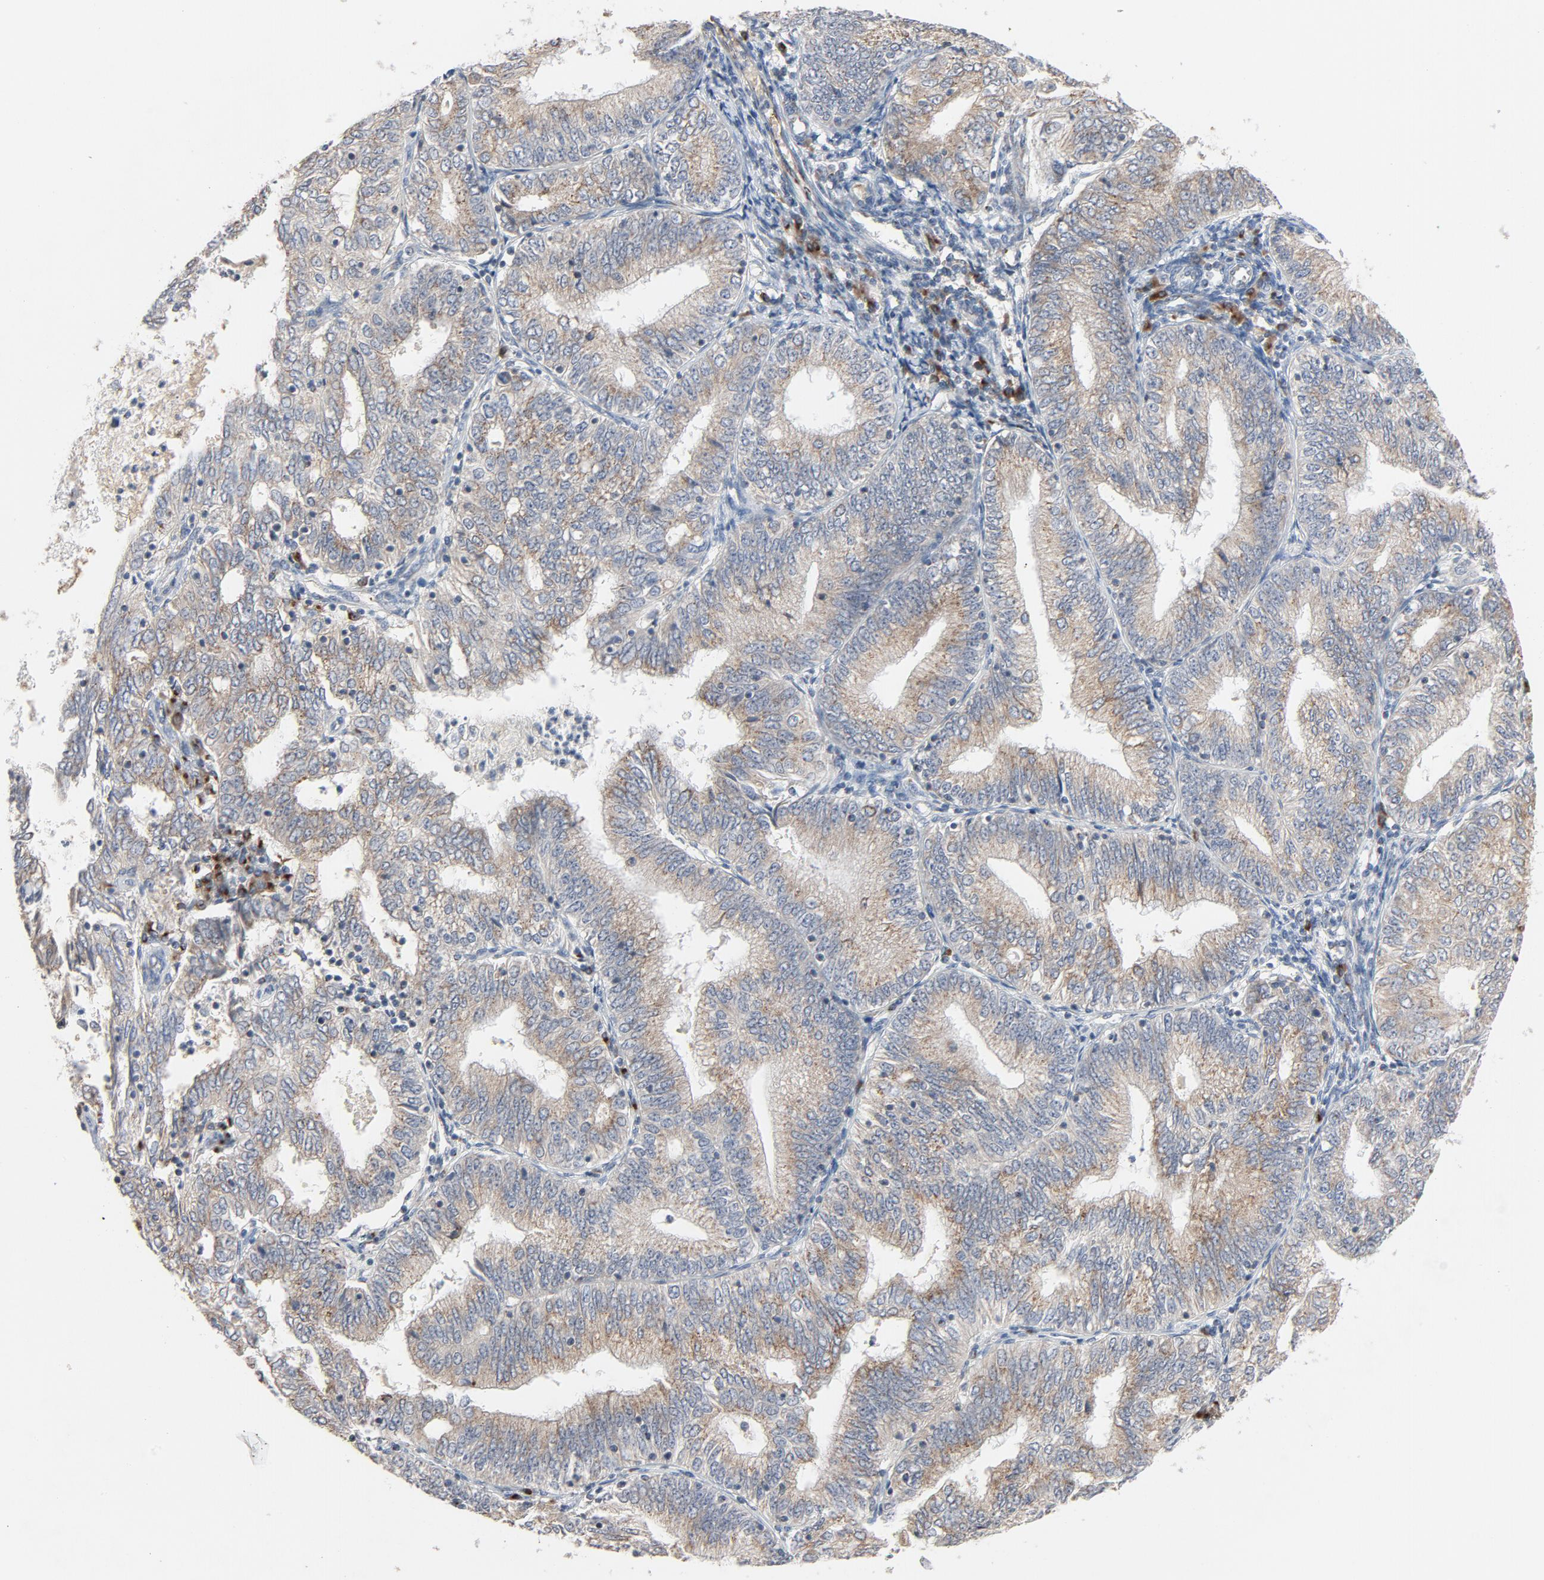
{"staining": {"intensity": "weak", "quantity": ">75%", "location": "cytoplasmic/membranous"}, "tissue": "endometrial cancer", "cell_type": "Tumor cells", "image_type": "cancer", "snomed": [{"axis": "morphology", "description": "Adenocarcinoma, NOS"}, {"axis": "topography", "description": "Endometrium"}], "caption": "Immunohistochemistry (IHC) micrograph of neoplastic tissue: endometrial cancer stained using immunohistochemistry demonstrates low levels of weak protein expression localized specifically in the cytoplasmic/membranous of tumor cells, appearing as a cytoplasmic/membranous brown color.", "gene": "LMAN2", "patient": {"sex": "female", "age": 56}}